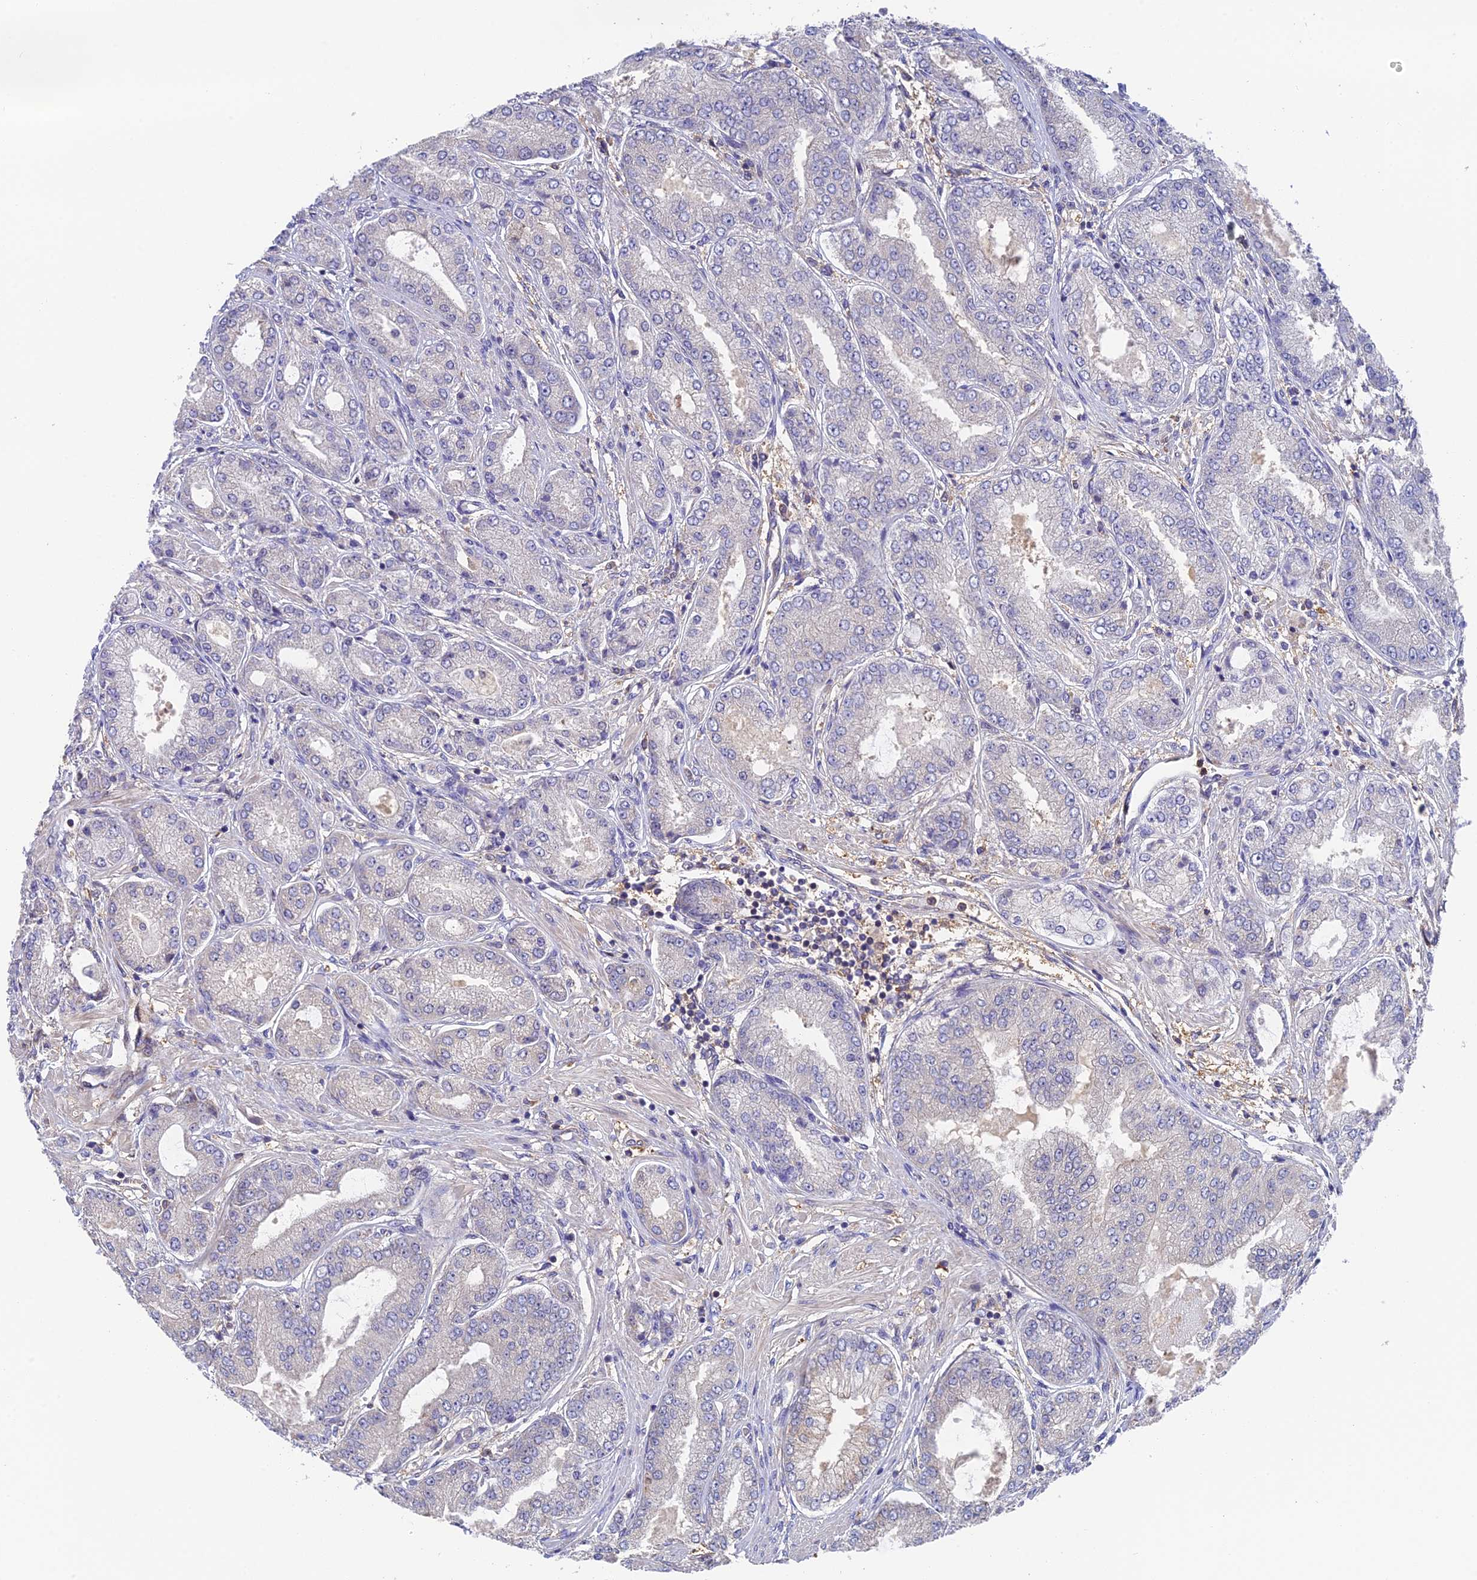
{"staining": {"intensity": "negative", "quantity": "none", "location": "none"}, "tissue": "prostate cancer", "cell_type": "Tumor cells", "image_type": "cancer", "snomed": [{"axis": "morphology", "description": "Adenocarcinoma, High grade"}, {"axis": "topography", "description": "Prostate"}], "caption": "Immunohistochemical staining of prostate high-grade adenocarcinoma shows no significant expression in tumor cells. (DAB (3,3'-diaminobenzidine) IHC with hematoxylin counter stain).", "gene": "IPO5", "patient": {"sex": "male", "age": 71}}